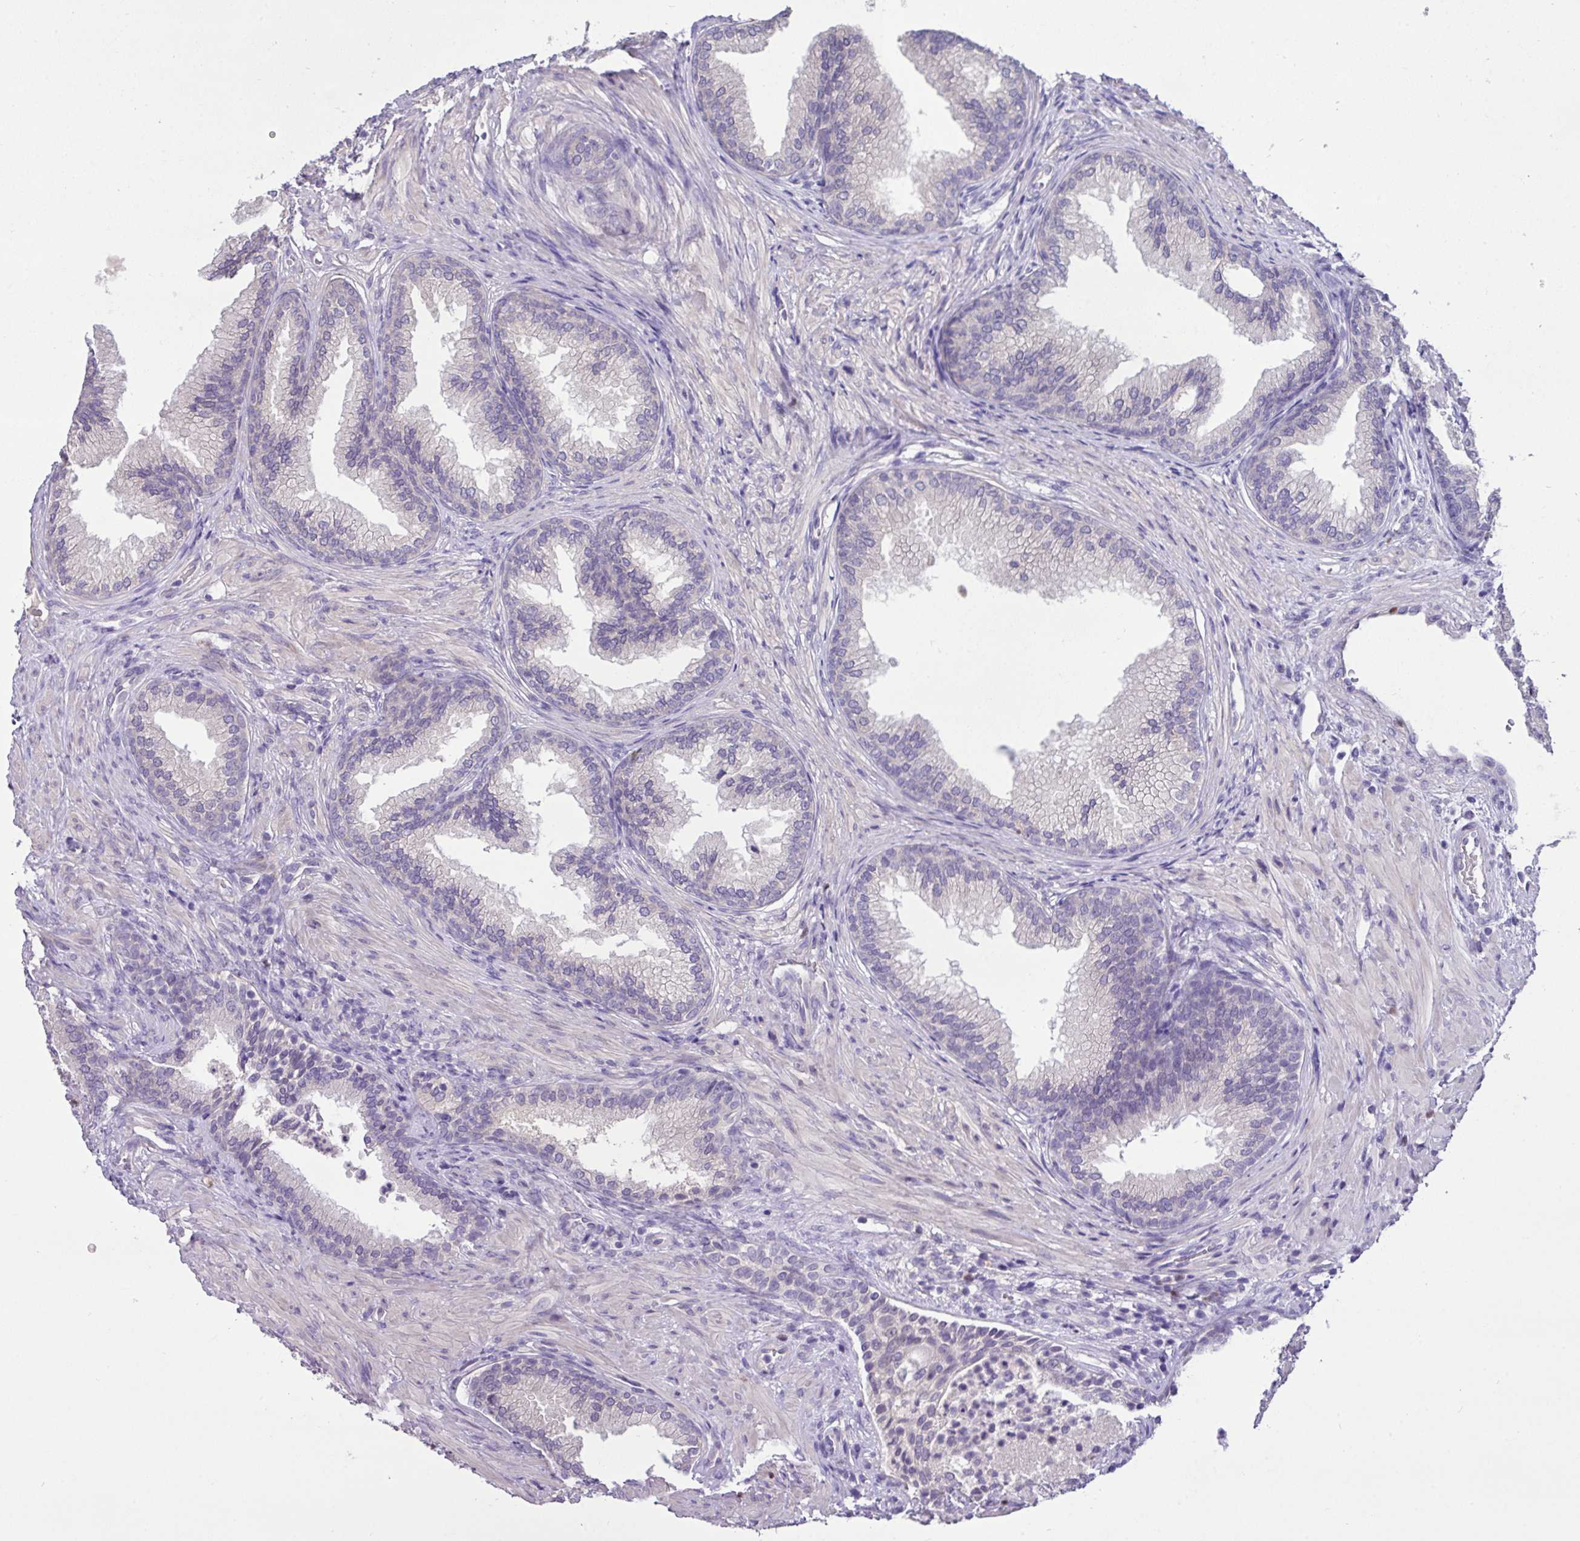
{"staining": {"intensity": "negative", "quantity": "none", "location": "none"}, "tissue": "prostate", "cell_type": "Glandular cells", "image_type": "normal", "snomed": [{"axis": "morphology", "description": "Normal tissue, NOS"}, {"axis": "topography", "description": "Prostate"}], "caption": "Glandular cells are negative for protein expression in unremarkable human prostate. (DAB (3,3'-diaminobenzidine) immunohistochemistry with hematoxylin counter stain).", "gene": "PAX8", "patient": {"sex": "male", "age": 76}}